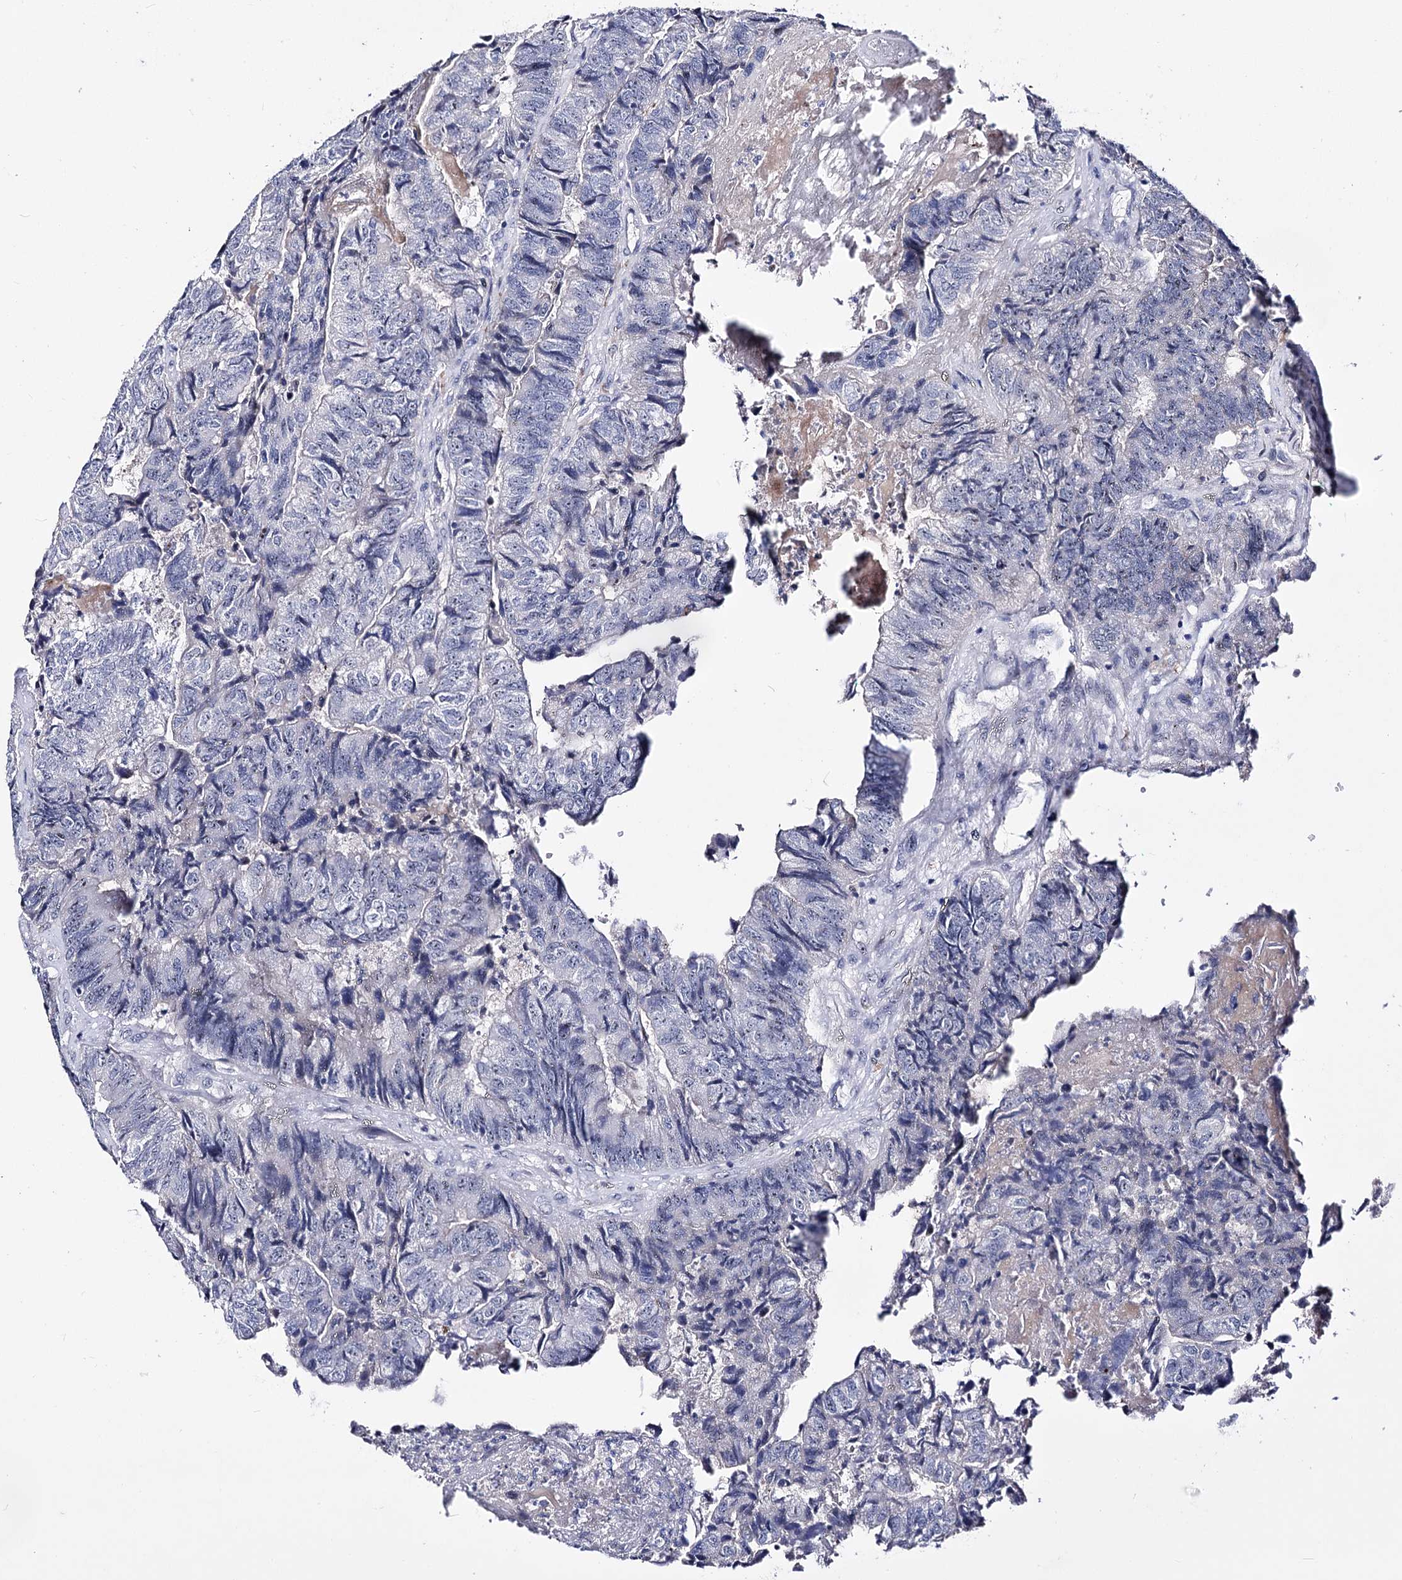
{"staining": {"intensity": "negative", "quantity": "none", "location": "none"}, "tissue": "colorectal cancer", "cell_type": "Tumor cells", "image_type": "cancer", "snomed": [{"axis": "morphology", "description": "Adenocarcinoma, NOS"}, {"axis": "topography", "description": "Colon"}], "caption": "Colorectal cancer (adenocarcinoma) stained for a protein using immunohistochemistry (IHC) shows no positivity tumor cells.", "gene": "PCGF5", "patient": {"sex": "female", "age": 67}}